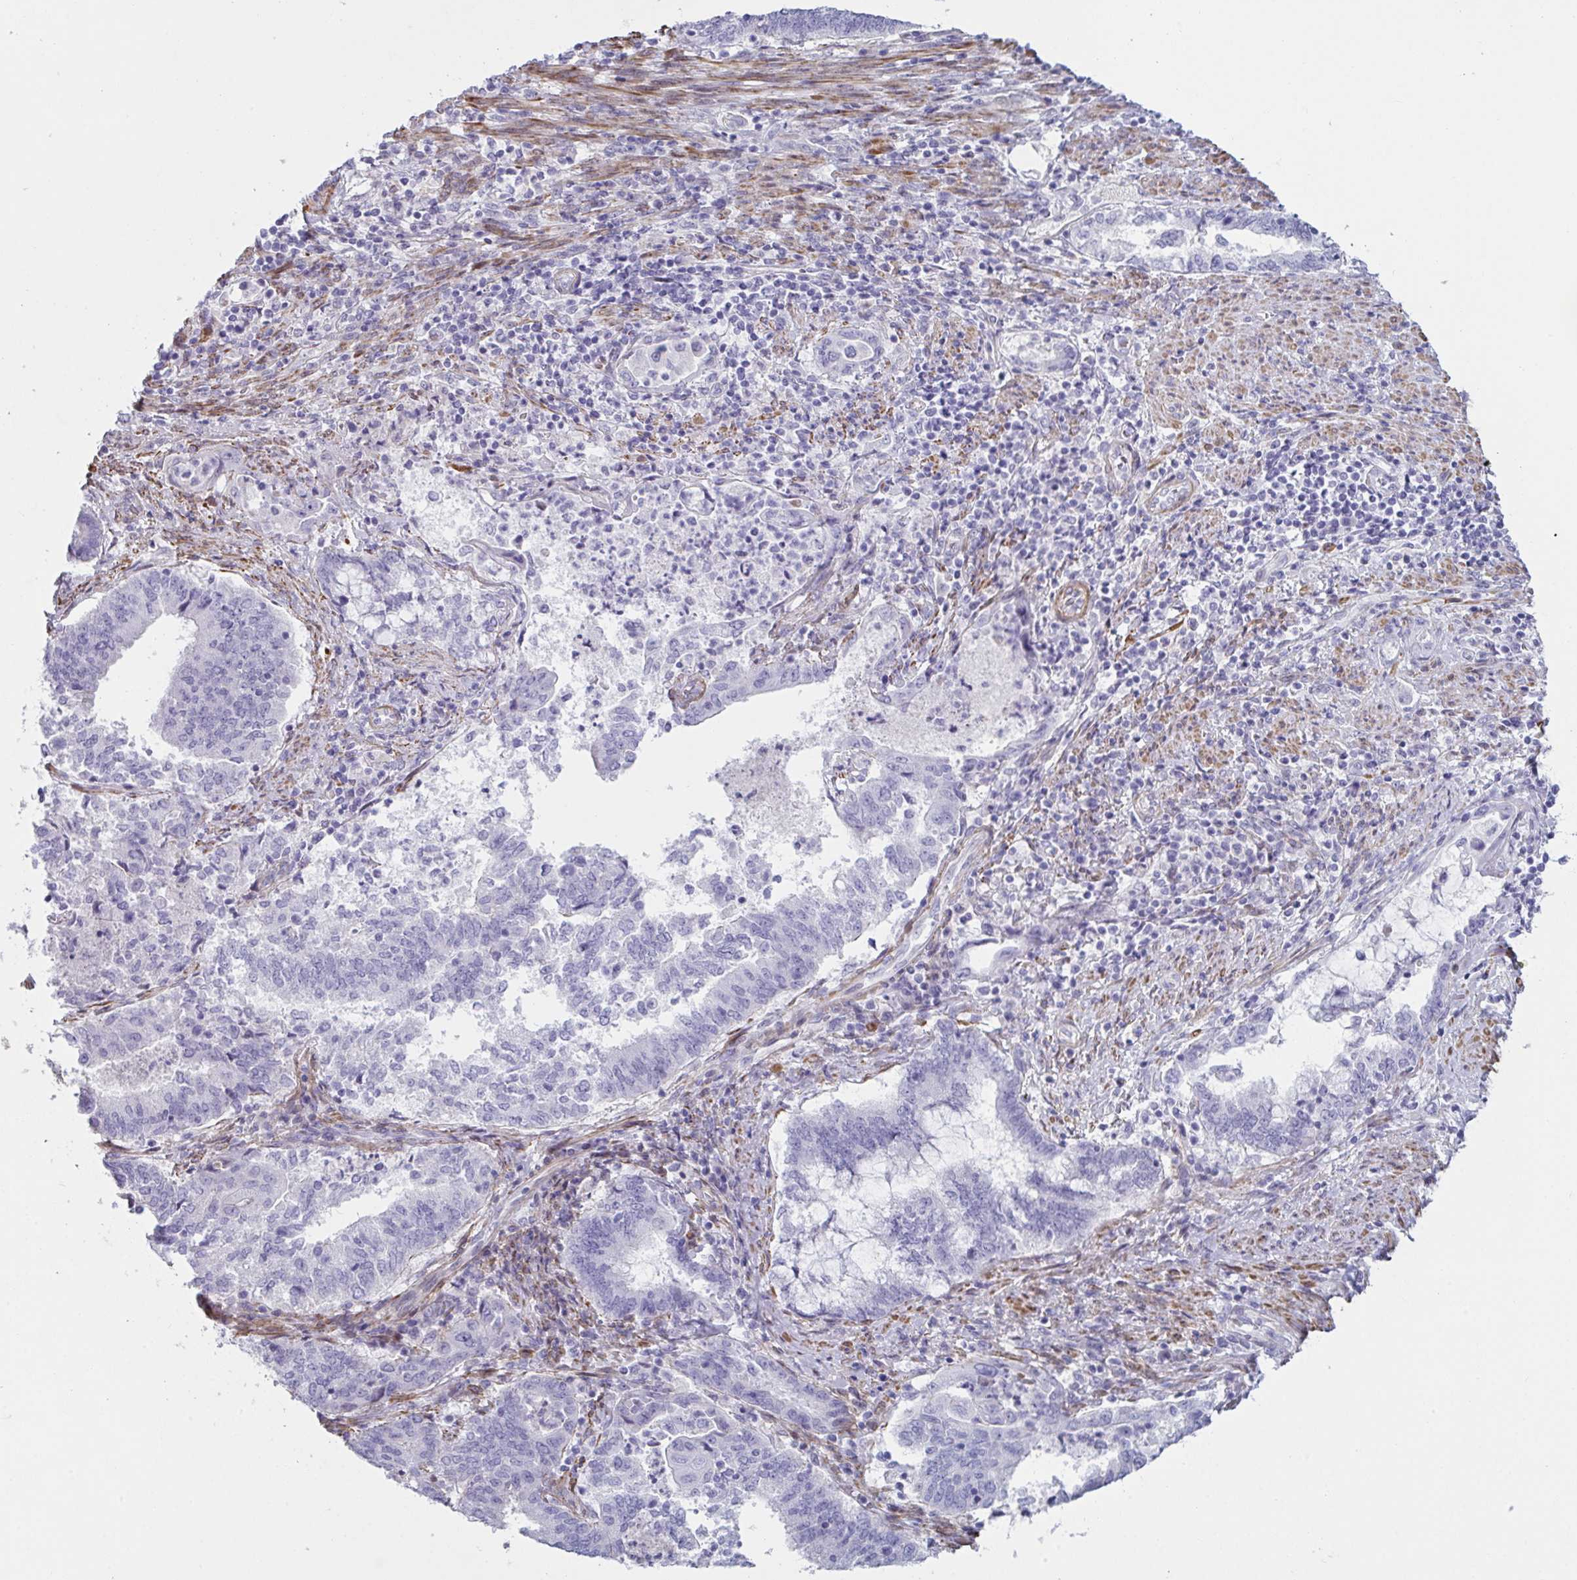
{"staining": {"intensity": "negative", "quantity": "none", "location": "none"}, "tissue": "endometrial cancer", "cell_type": "Tumor cells", "image_type": "cancer", "snomed": [{"axis": "morphology", "description": "Adenocarcinoma, NOS"}, {"axis": "topography", "description": "Endometrium"}], "caption": "IHC image of neoplastic tissue: human adenocarcinoma (endometrial) stained with DAB displays no significant protein positivity in tumor cells. (DAB immunohistochemistry (IHC) visualized using brightfield microscopy, high magnification).", "gene": "OR5P3", "patient": {"sex": "female", "age": 65}}